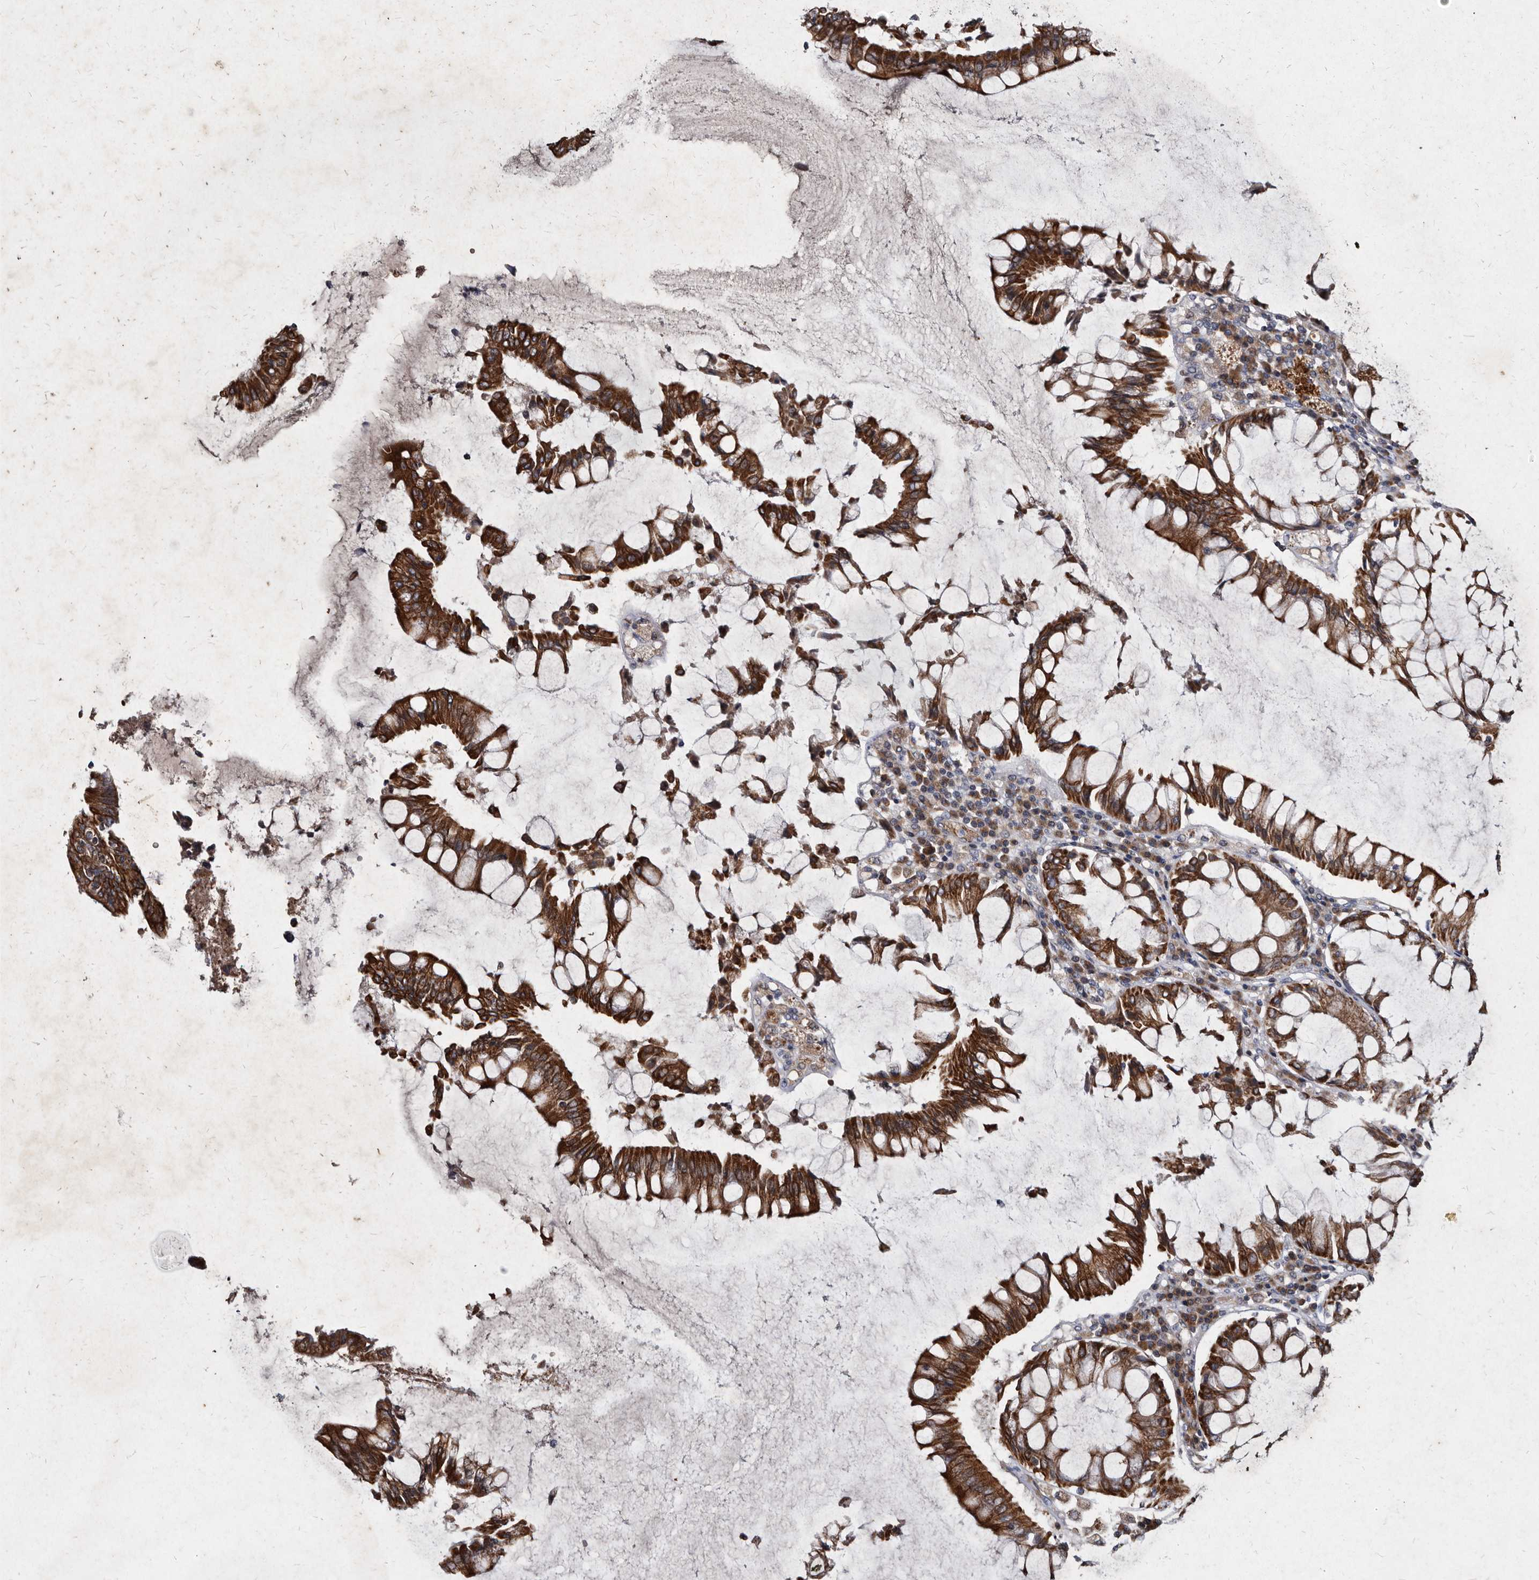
{"staining": {"intensity": "strong", "quantity": ">75%", "location": "cytoplasmic/membranous"}, "tissue": "colorectal cancer", "cell_type": "Tumor cells", "image_type": "cancer", "snomed": [{"axis": "morphology", "description": "Adenocarcinoma, NOS"}, {"axis": "topography", "description": "Rectum"}], "caption": "Immunohistochemical staining of adenocarcinoma (colorectal) demonstrates high levels of strong cytoplasmic/membranous protein expression in about >75% of tumor cells.", "gene": "YPEL3", "patient": {"sex": "male", "age": 84}}